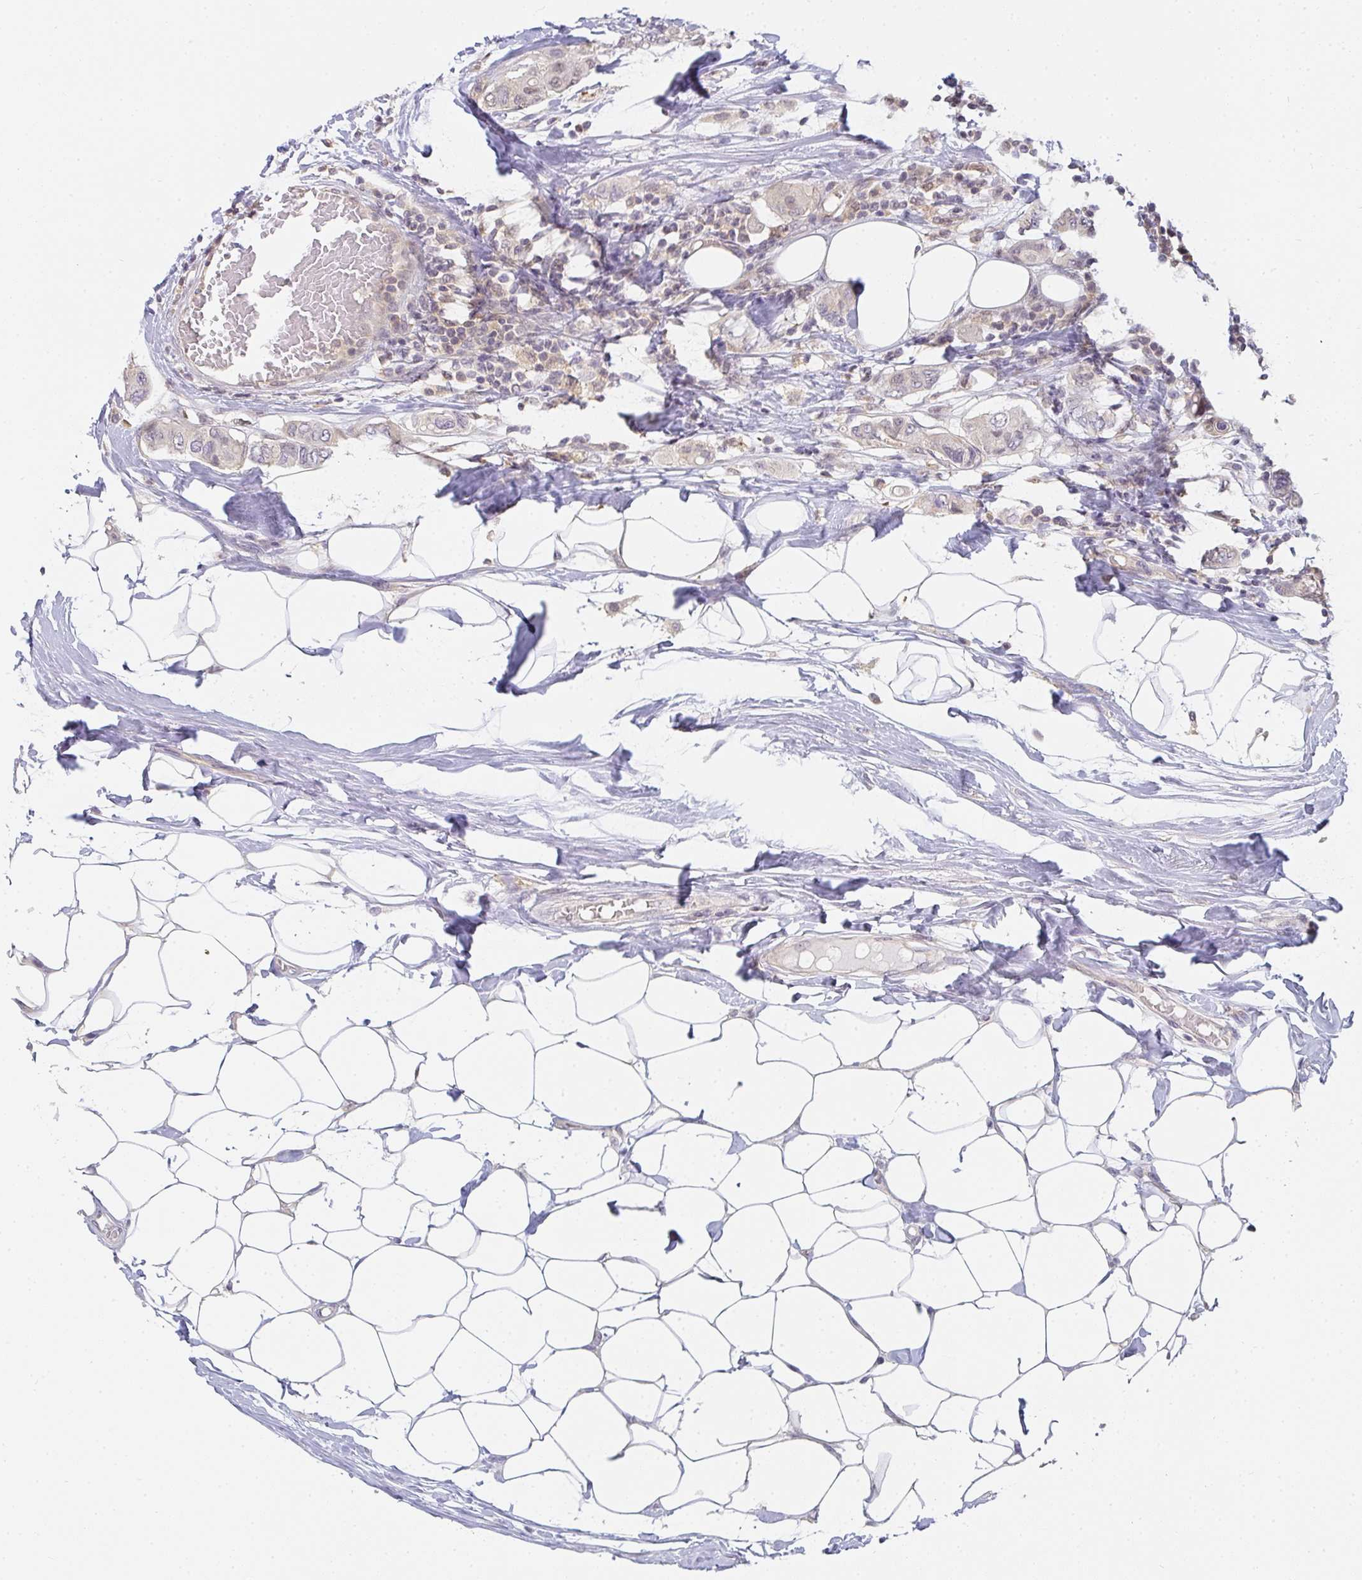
{"staining": {"intensity": "negative", "quantity": "none", "location": "none"}, "tissue": "breast cancer", "cell_type": "Tumor cells", "image_type": "cancer", "snomed": [{"axis": "morphology", "description": "Lobular carcinoma"}, {"axis": "topography", "description": "Breast"}], "caption": "A photomicrograph of breast cancer (lobular carcinoma) stained for a protein reveals no brown staining in tumor cells.", "gene": "GSDMB", "patient": {"sex": "female", "age": 51}}